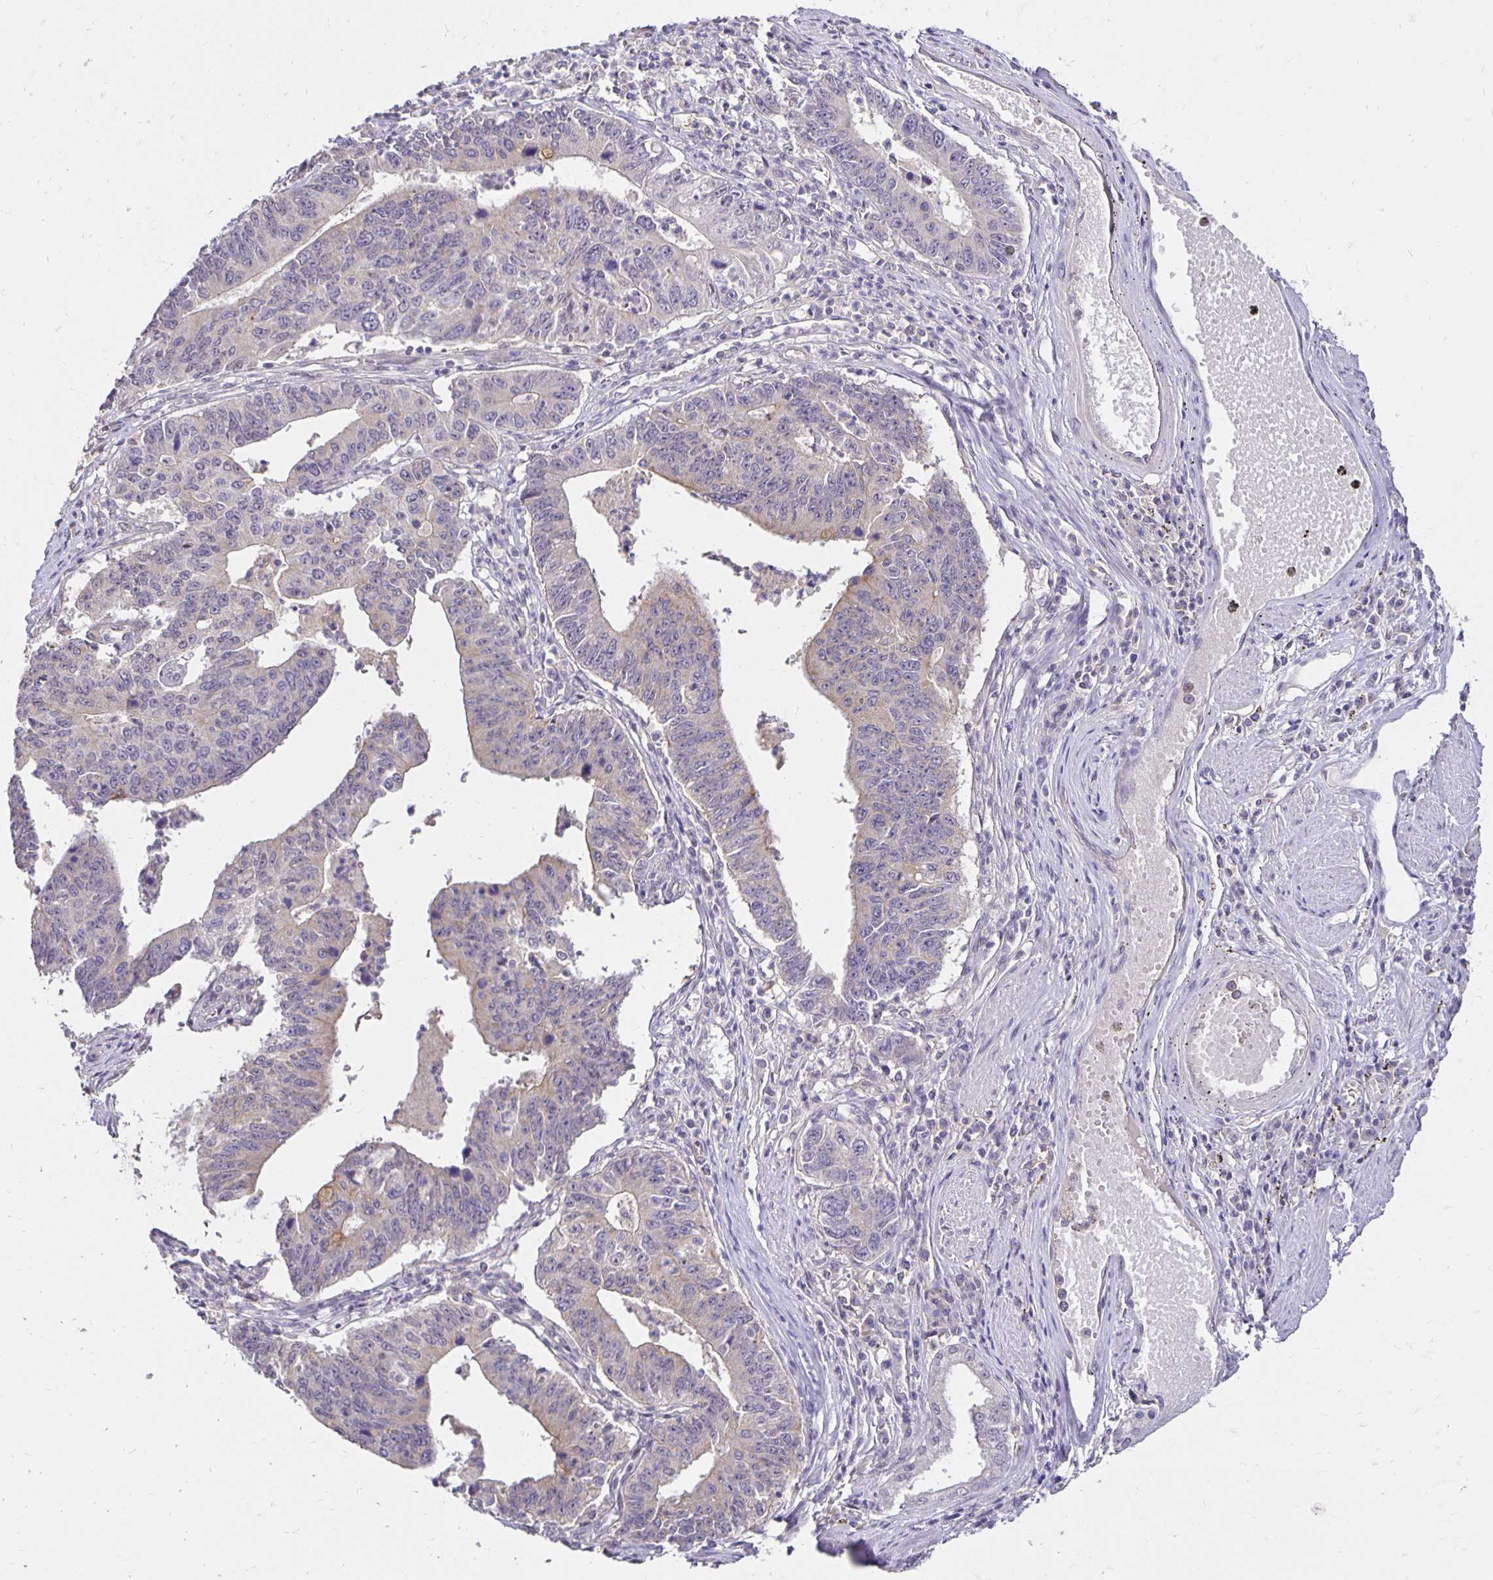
{"staining": {"intensity": "negative", "quantity": "none", "location": "none"}, "tissue": "stomach cancer", "cell_type": "Tumor cells", "image_type": "cancer", "snomed": [{"axis": "morphology", "description": "Adenocarcinoma, NOS"}, {"axis": "topography", "description": "Stomach"}], "caption": "Immunohistochemistry (IHC) micrograph of neoplastic tissue: human stomach adenocarcinoma stained with DAB (3,3'-diaminobenzidine) demonstrates no significant protein positivity in tumor cells.", "gene": "PNPLA3", "patient": {"sex": "male", "age": 59}}